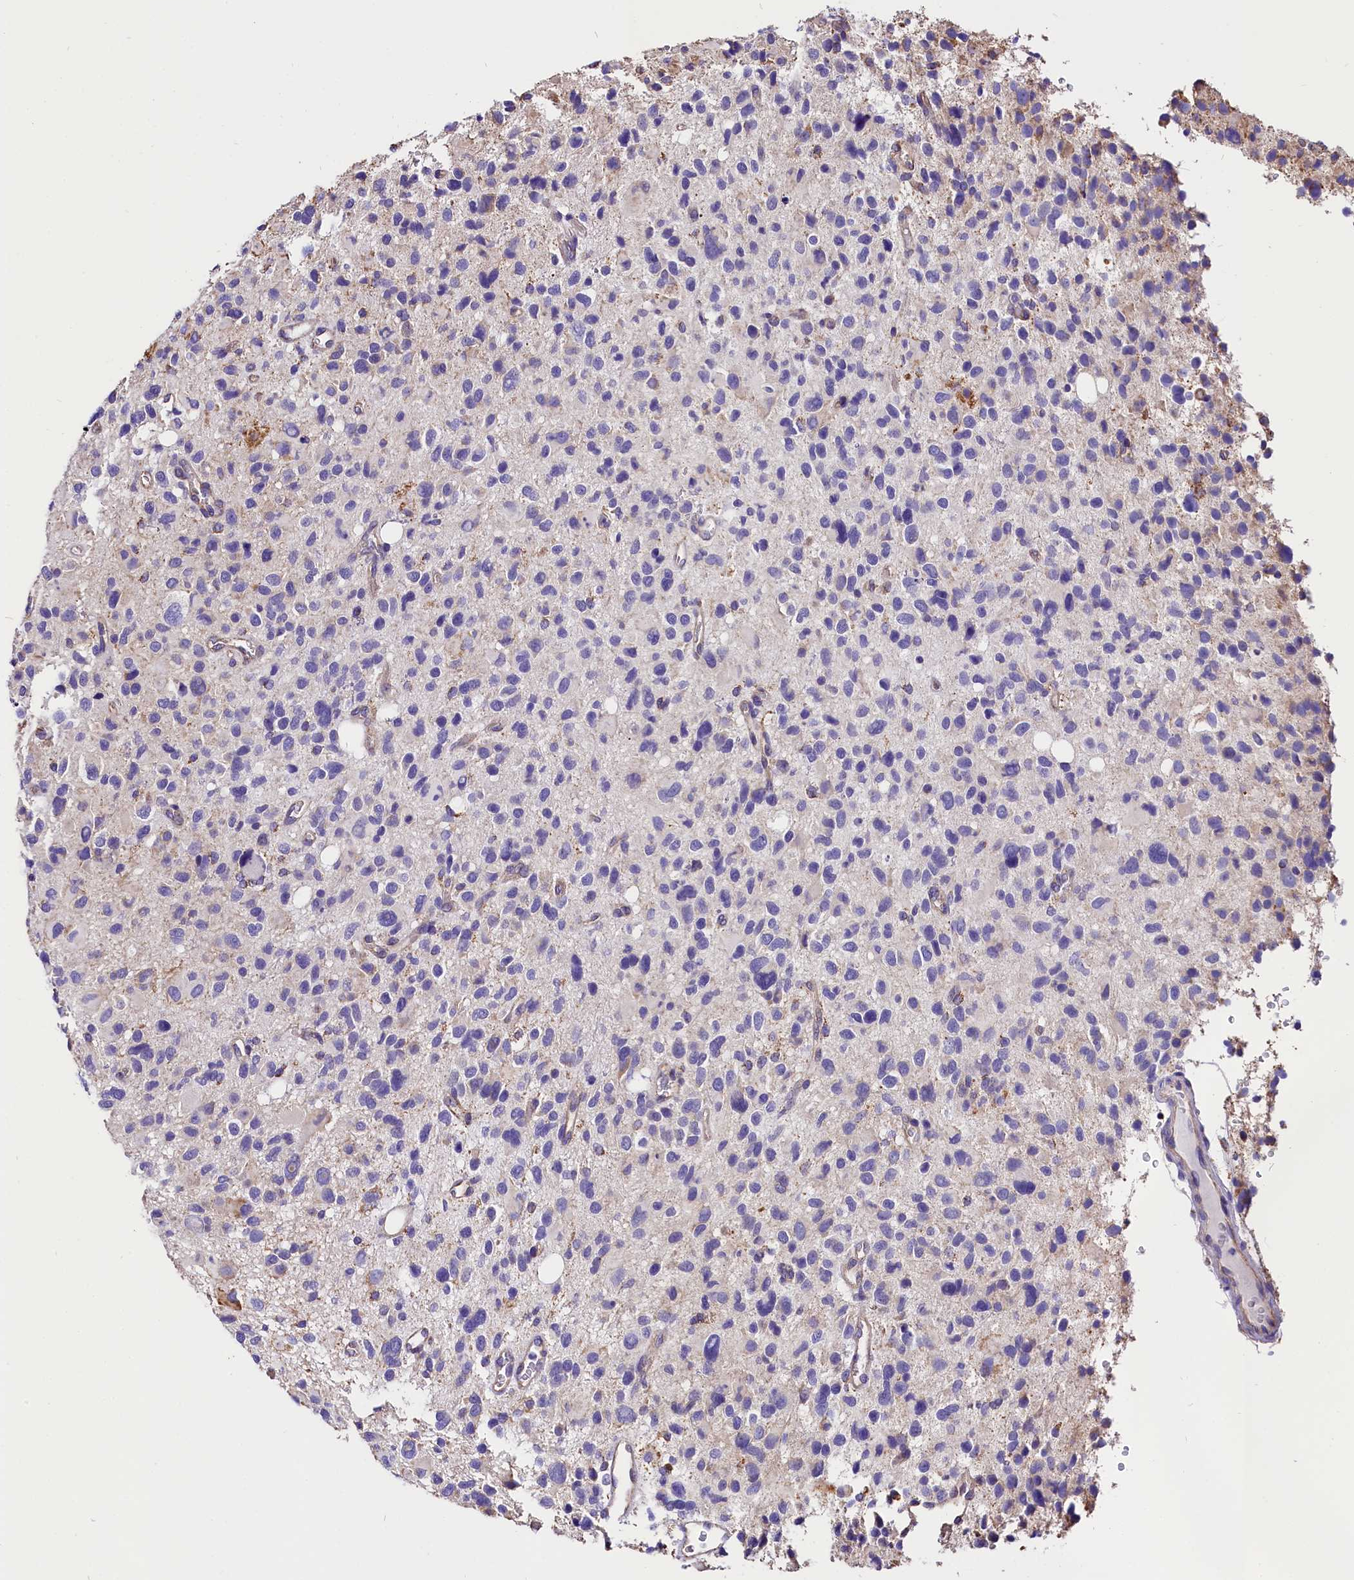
{"staining": {"intensity": "negative", "quantity": "none", "location": "none"}, "tissue": "glioma", "cell_type": "Tumor cells", "image_type": "cancer", "snomed": [{"axis": "morphology", "description": "Glioma, malignant, High grade"}, {"axis": "topography", "description": "Brain"}], "caption": "Immunohistochemistry (IHC) of malignant glioma (high-grade) displays no positivity in tumor cells.", "gene": "ACAA2", "patient": {"sex": "male", "age": 48}}